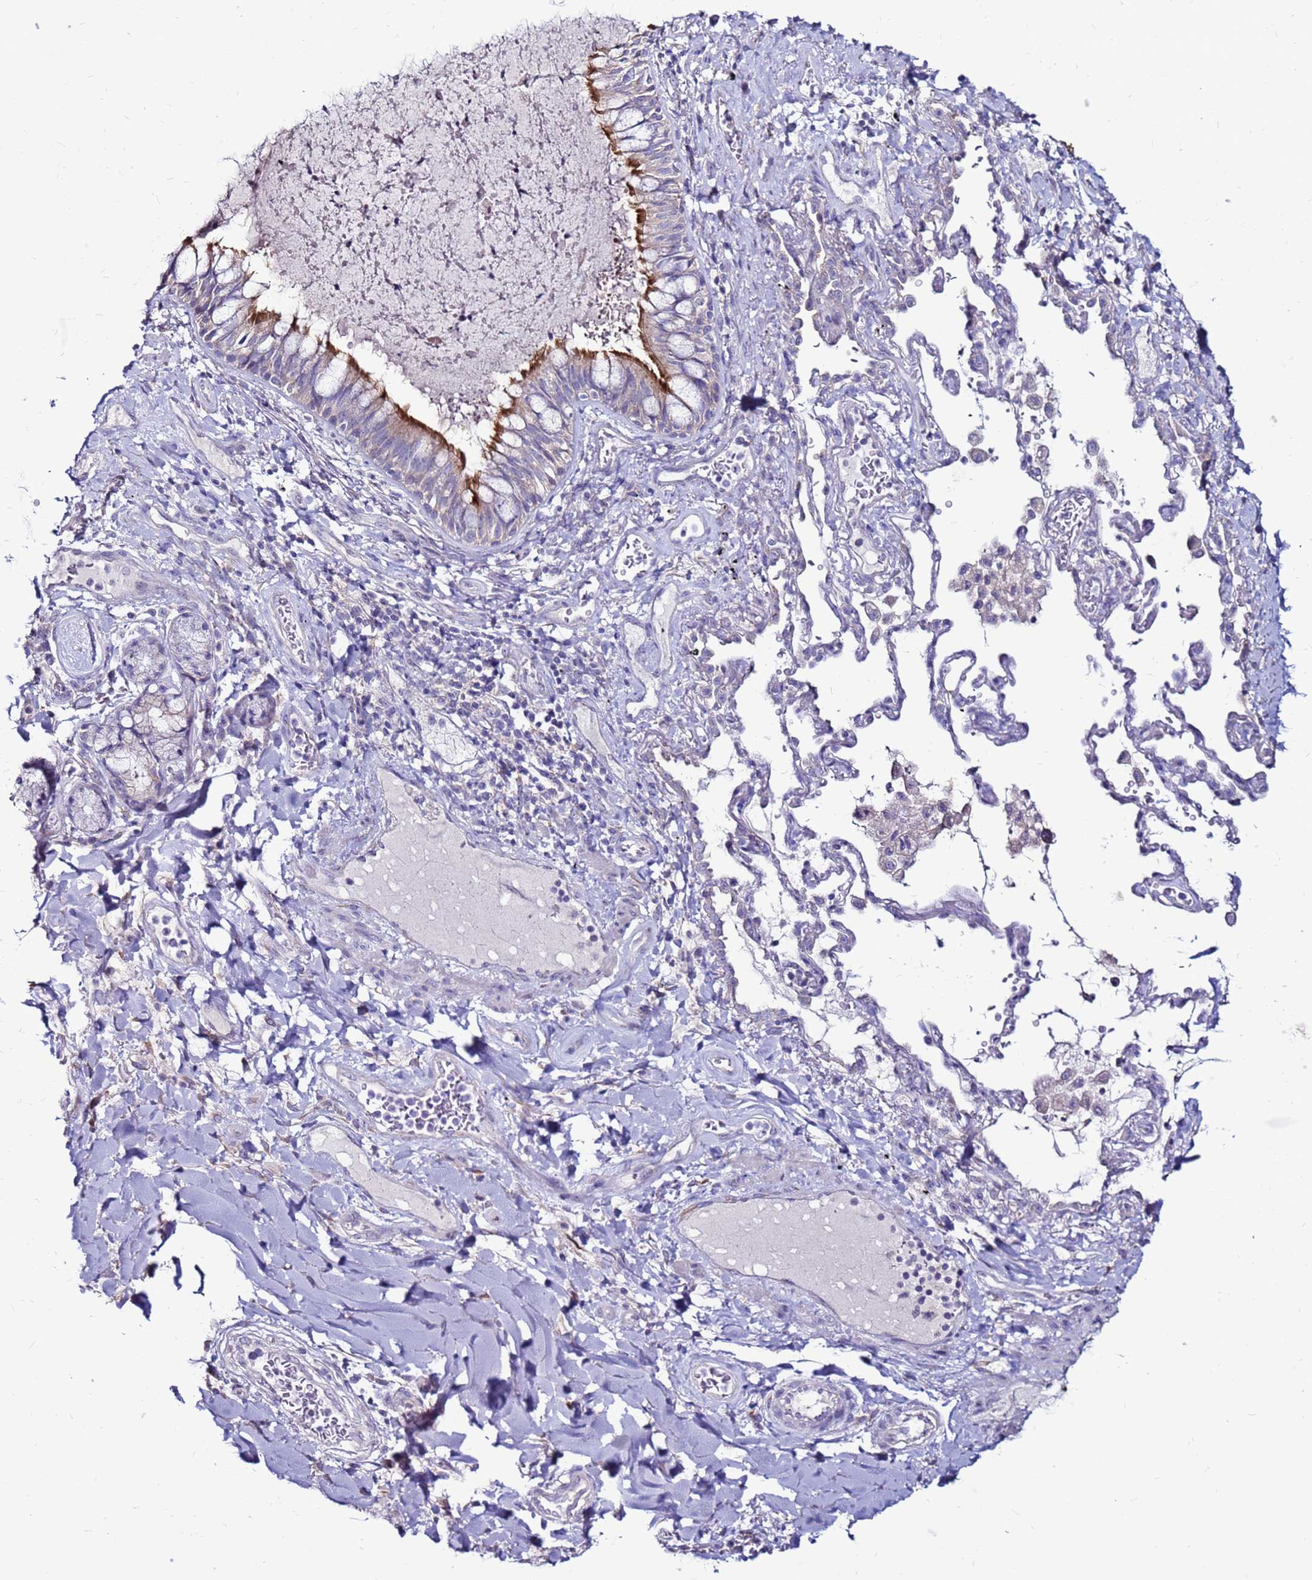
{"staining": {"intensity": "moderate", "quantity": "25%-75%", "location": "cytoplasmic/membranous"}, "tissue": "nasopharynx", "cell_type": "Respiratory epithelial cells", "image_type": "normal", "snomed": [{"axis": "morphology", "description": "Normal tissue, NOS"}, {"axis": "topography", "description": "Nasopharynx"}], "caption": "A brown stain labels moderate cytoplasmic/membranous expression of a protein in respiratory epithelial cells of unremarkable nasopharynx. (brown staining indicates protein expression, while blue staining denotes nuclei).", "gene": "SLC44A3", "patient": {"sex": "male", "age": 64}}